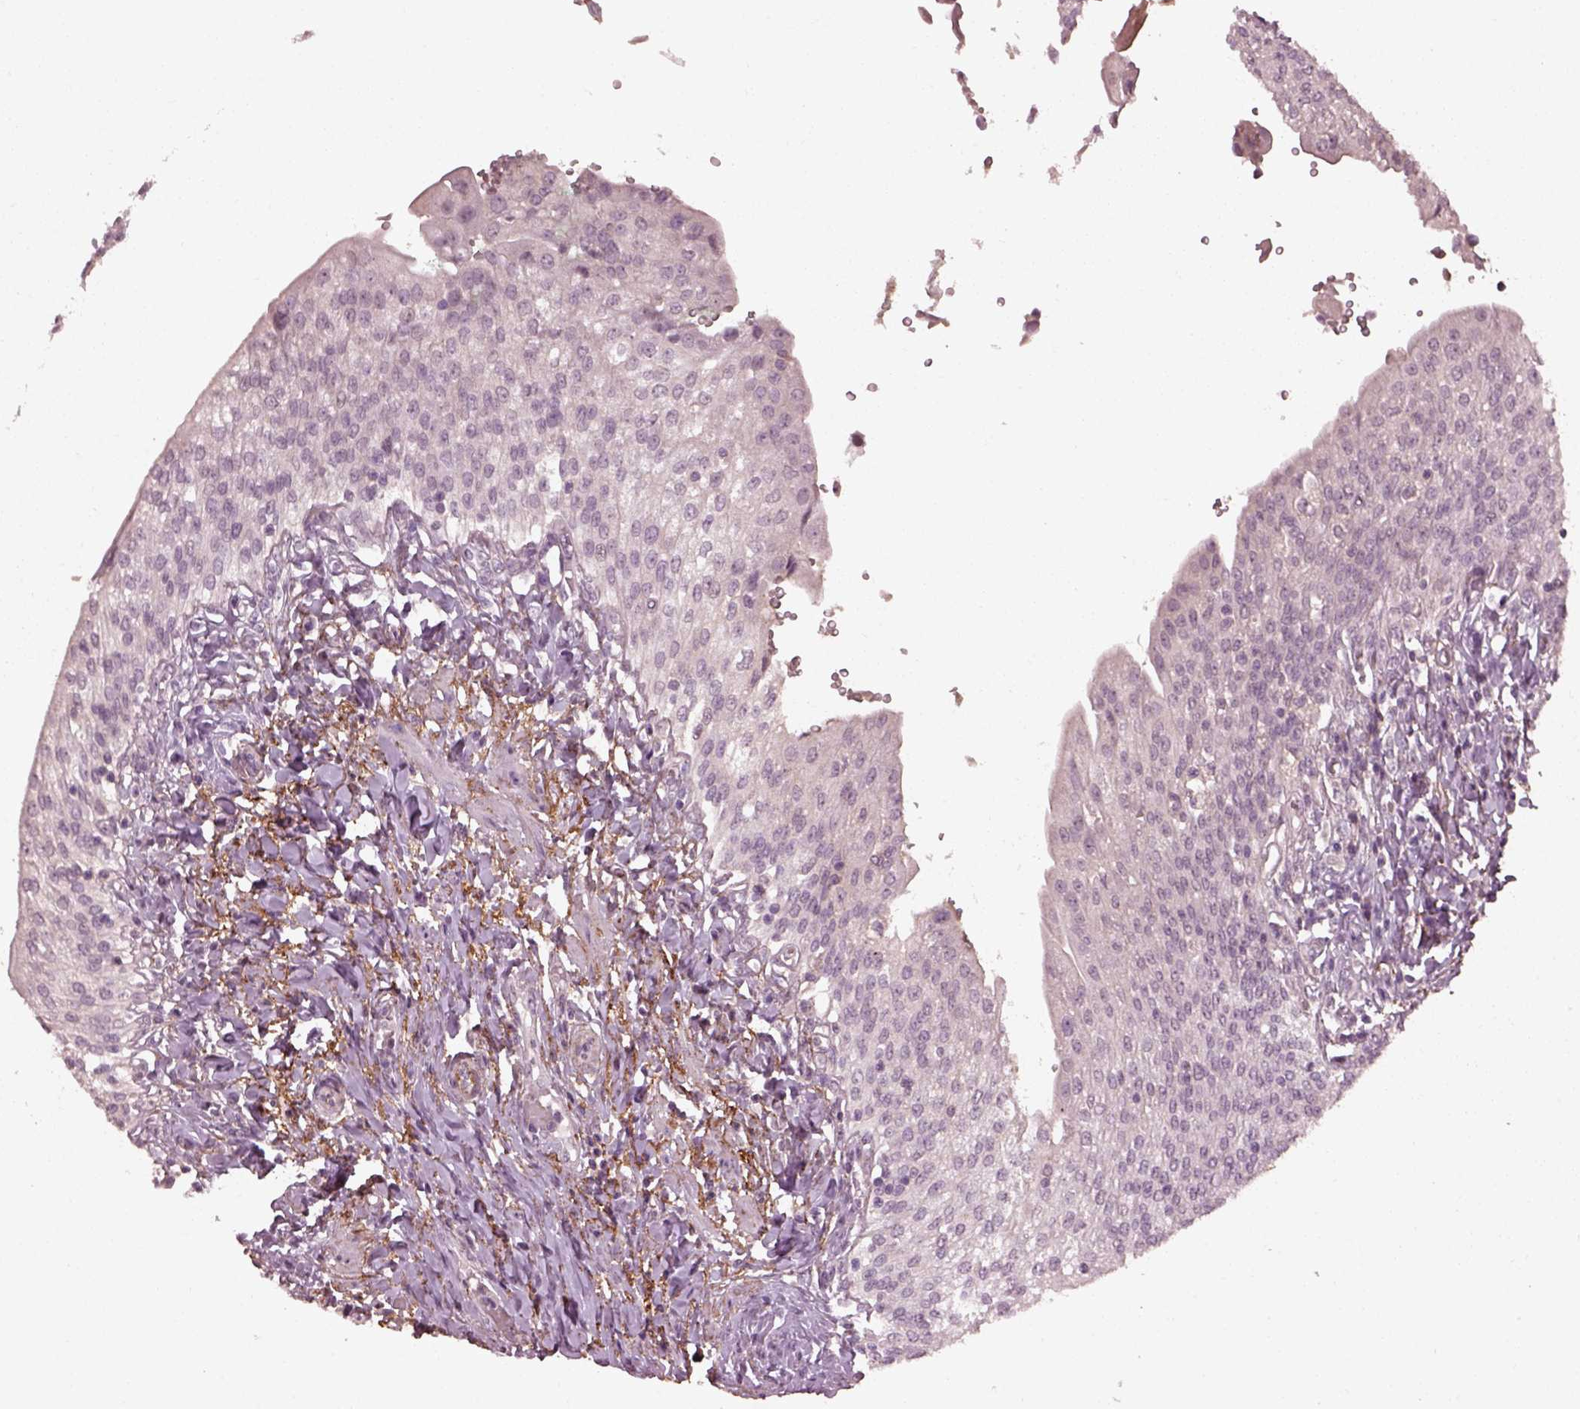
{"staining": {"intensity": "negative", "quantity": "none", "location": "none"}, "tissue": "urinary bladder", "cell_type": "Urothelial cells", "image_type": "normal", "snomed": [{"axis": "morphology", "description": "Normal tissue, NOS"}, {"axis": "morphology", "description": "Inflammation, NOS"}, {"axis": "topography", "description": "Urinary bladder"}], "caption": "An immunohistochemistry (IHC) photomicrograph of normal urinary bladder is shown. There is no staining in urothelial cells of urinary bladder.", "gene": "EFEMP1", "patient": {"sex": "male", "age": 64}}